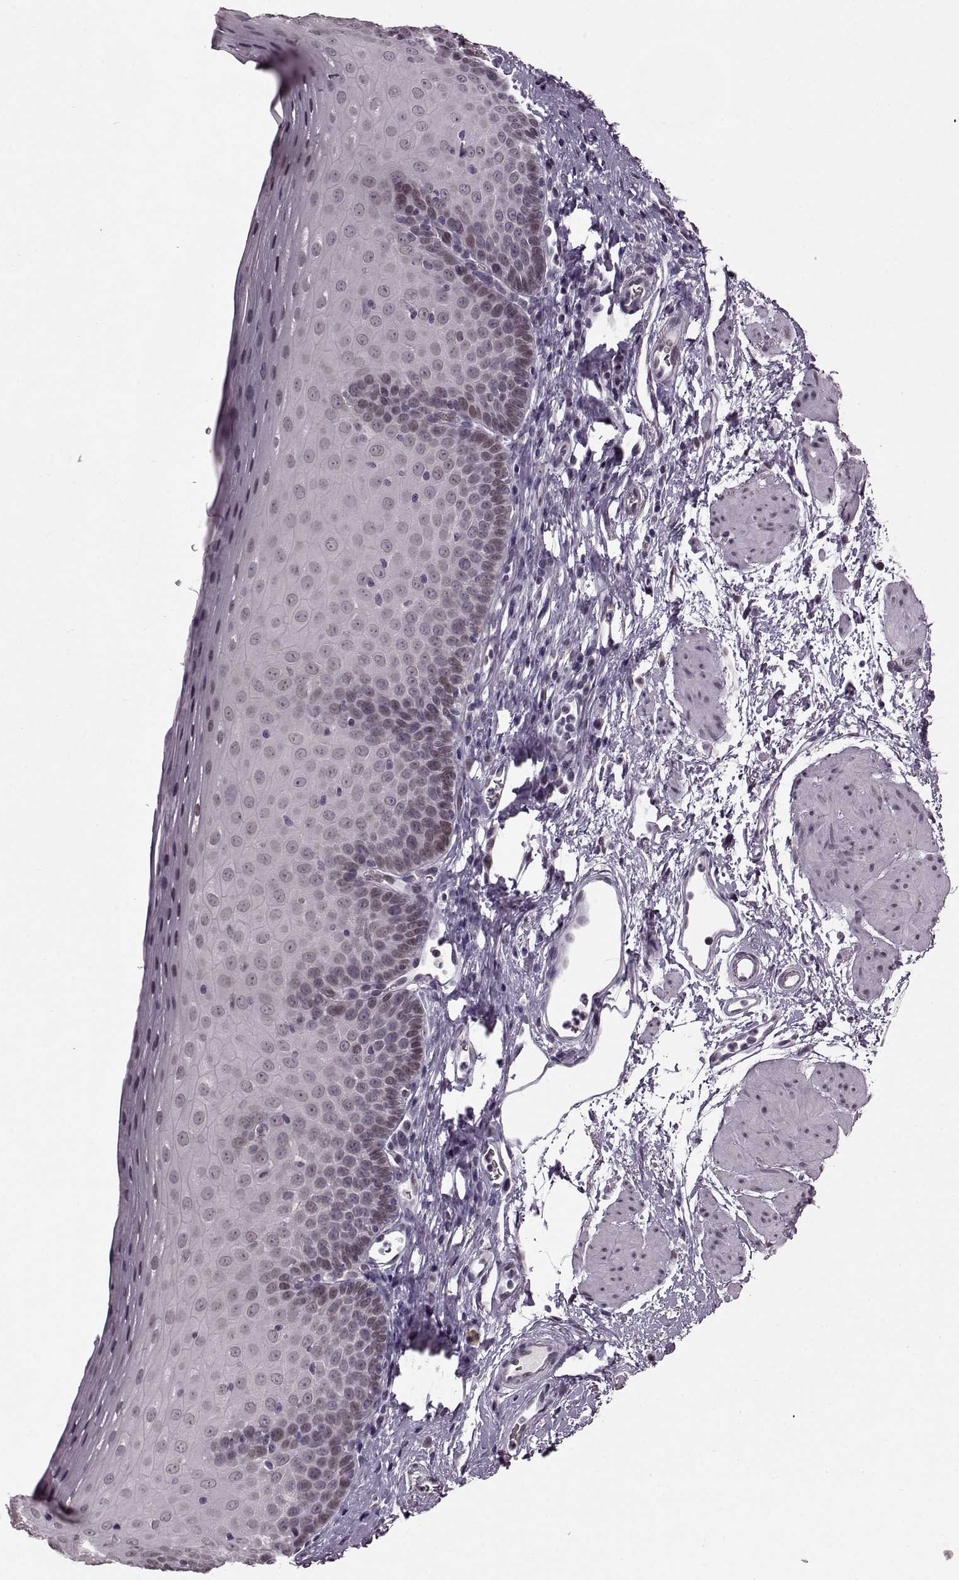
{"staining": {"intensity": "negative", "quantity": "none", "location": "none"}, "tissue": "esophagus", "cell_type": "Squamous epithelial cells", "image_type": "normal", "snomed": [{"axis": "morphology", "description": "Normal tissue, NOS"}, {"axis": "topography", "description": "Esophagus"}], "caption": "There is no significant positivity in squamous epithelial cells of esophagus.", "gene": "STX1A", "patient": {"sex": "female", "age": 64}}